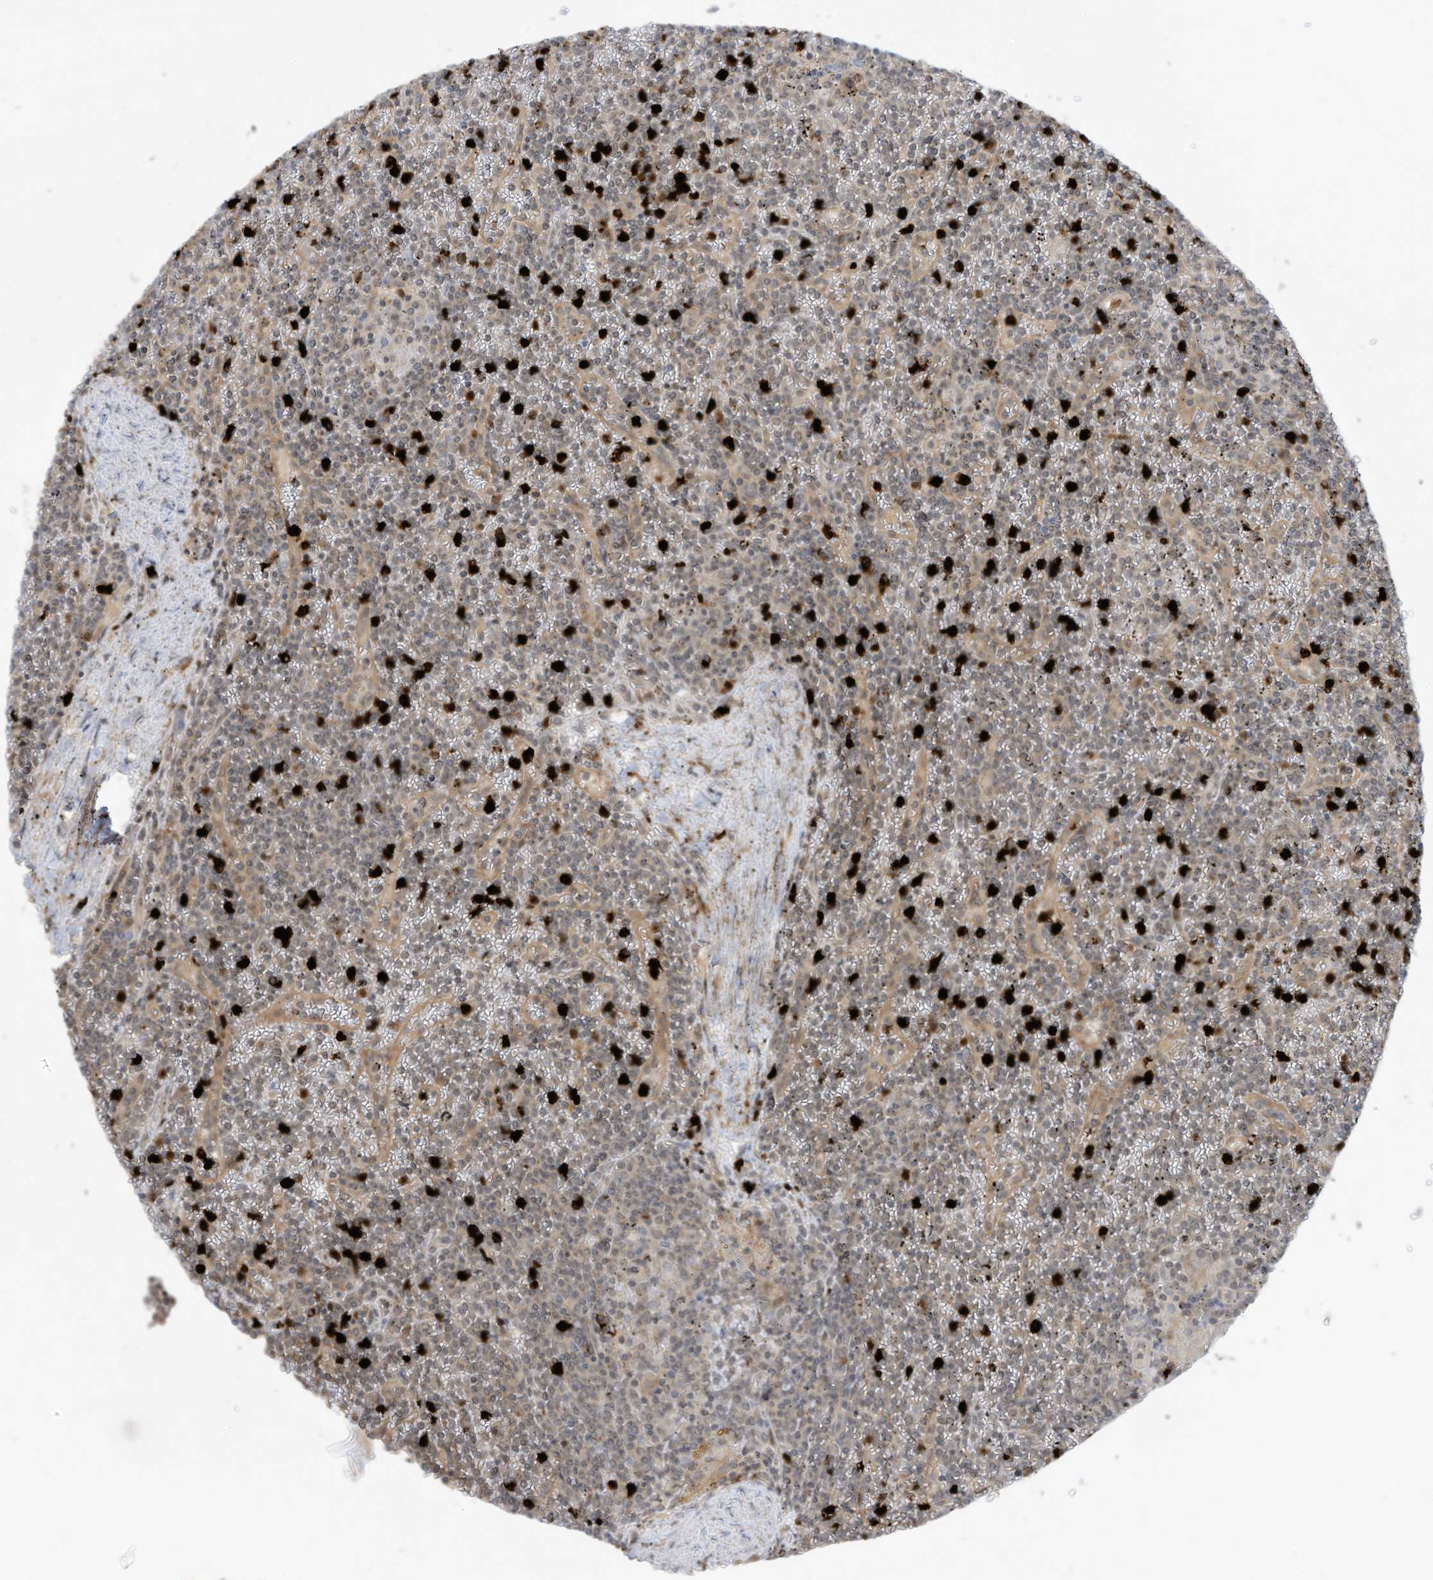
{"staining": {"intensity": "negative", "quantity": "none", "location": "none"}, "tissue": "lymphoma", "cell_type": "Tumor cells", "image_type": "cancer", "snomed": [{"axis": "morphology", "description": "Malignant lymphoma, non-Hodgkin's type, Low grade"}, {"axis": "topography", "description": "Spleen"}], "caption": "DAB (3,3'-diaminobenzidine) immunohistochemical staining of human lymphoma demonstrates no significant positivity in tumor cells.", "gene": "CNKSR1", "patient": {"sex": "female", "age": 19}}